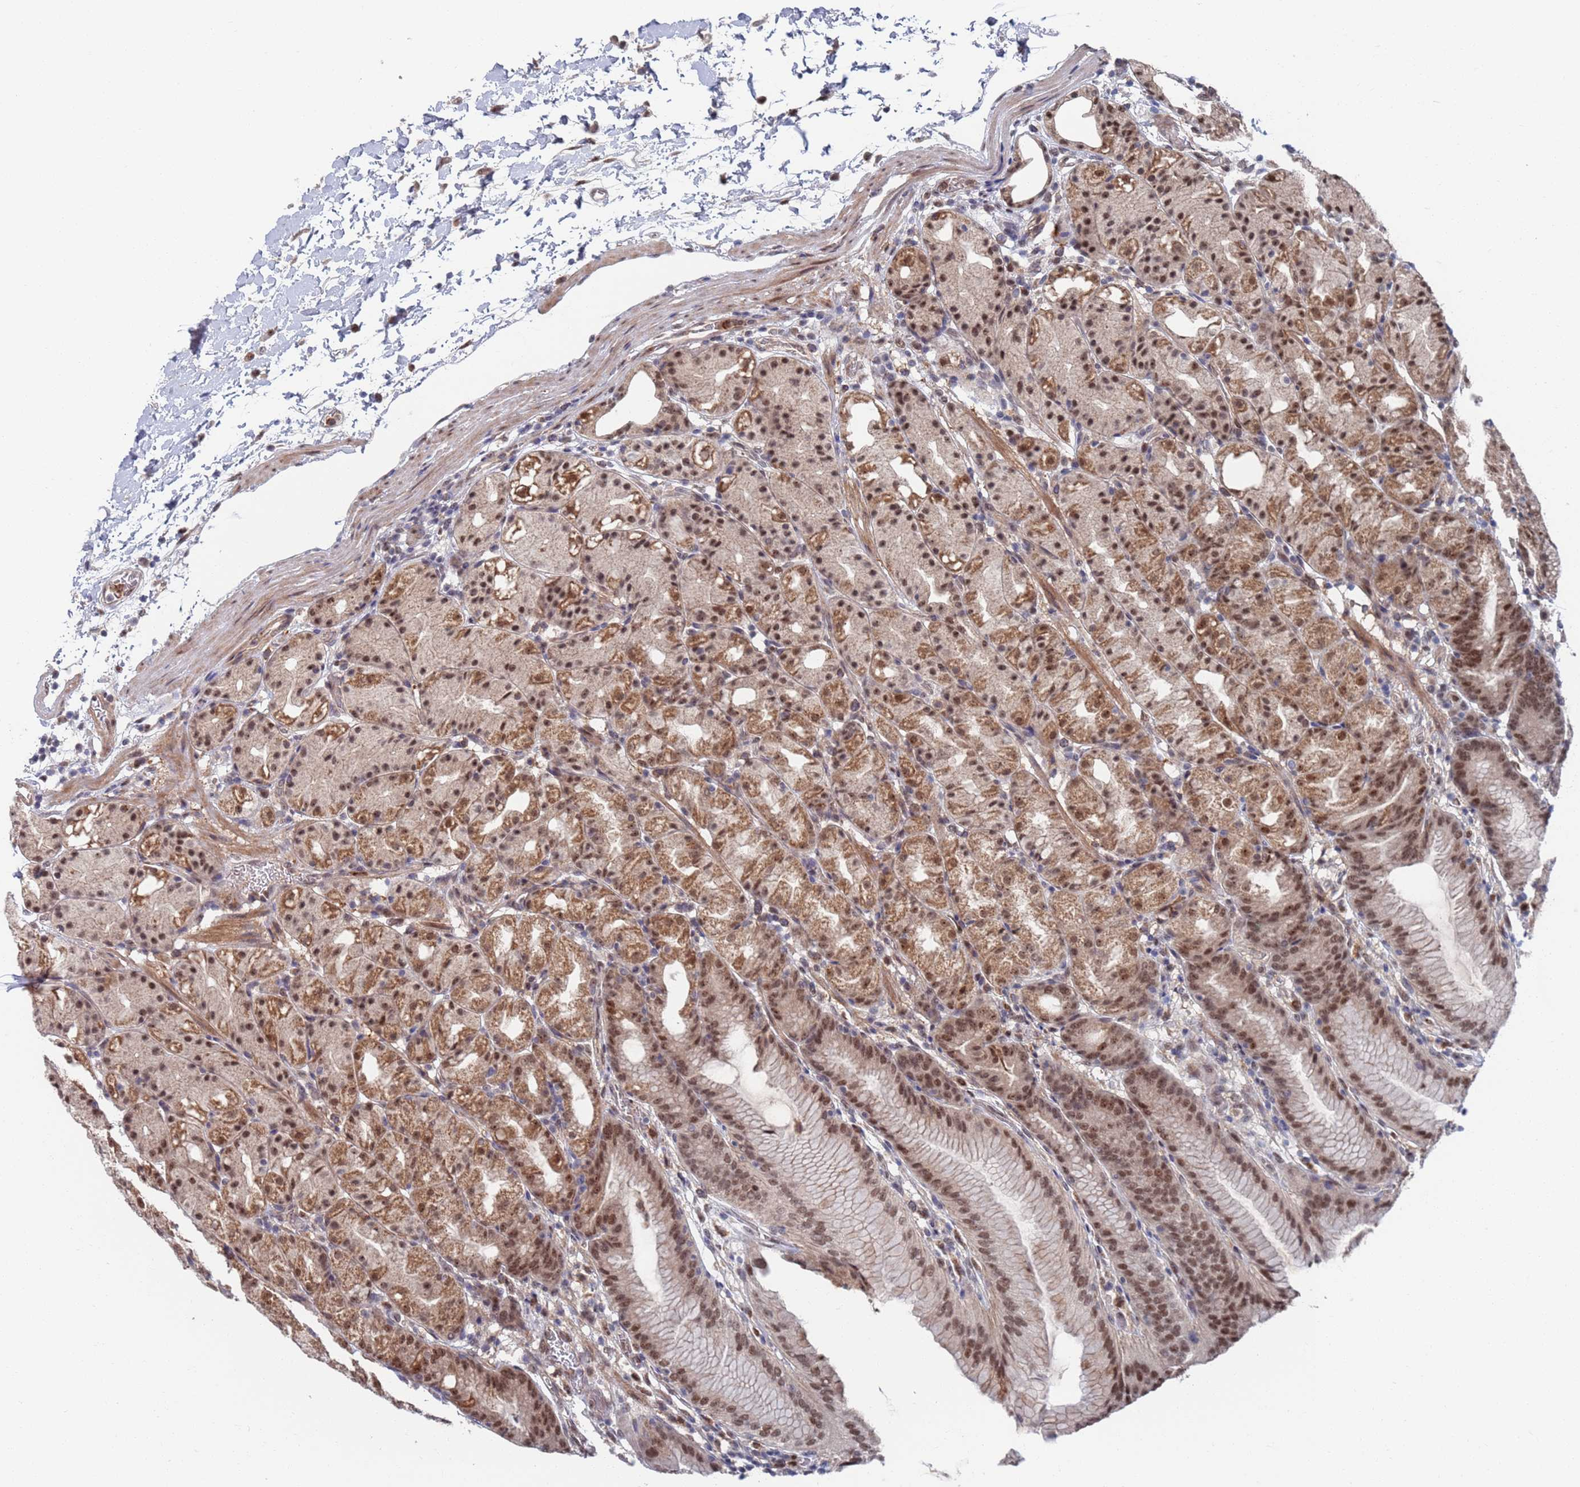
{"staining": {"intensity": "moderate", "quantity": ">75%", "location": "cytoplasmic/membranous,nuclear"}, "tissue": "stomach", "cell_type": "Glandular cells", "image_type": "normal", "snomed": [{"axis": "morphology", "description": "Normal tissue, NOS"}, {"axis": "topography", "description": "Stomach, upper"}], "caption": "Stomach stained with immunohistochemistry demonstrates moderate cytoplasmic/membranous,nuclear positivity in approximately >75% of glandular cells. (DAB (3,3'-diaminobenzidine) = brown stain, brightfield microscopy at high magnification).", "gene": "RPP25", "patient": {"sex": "male", "age": 48}}